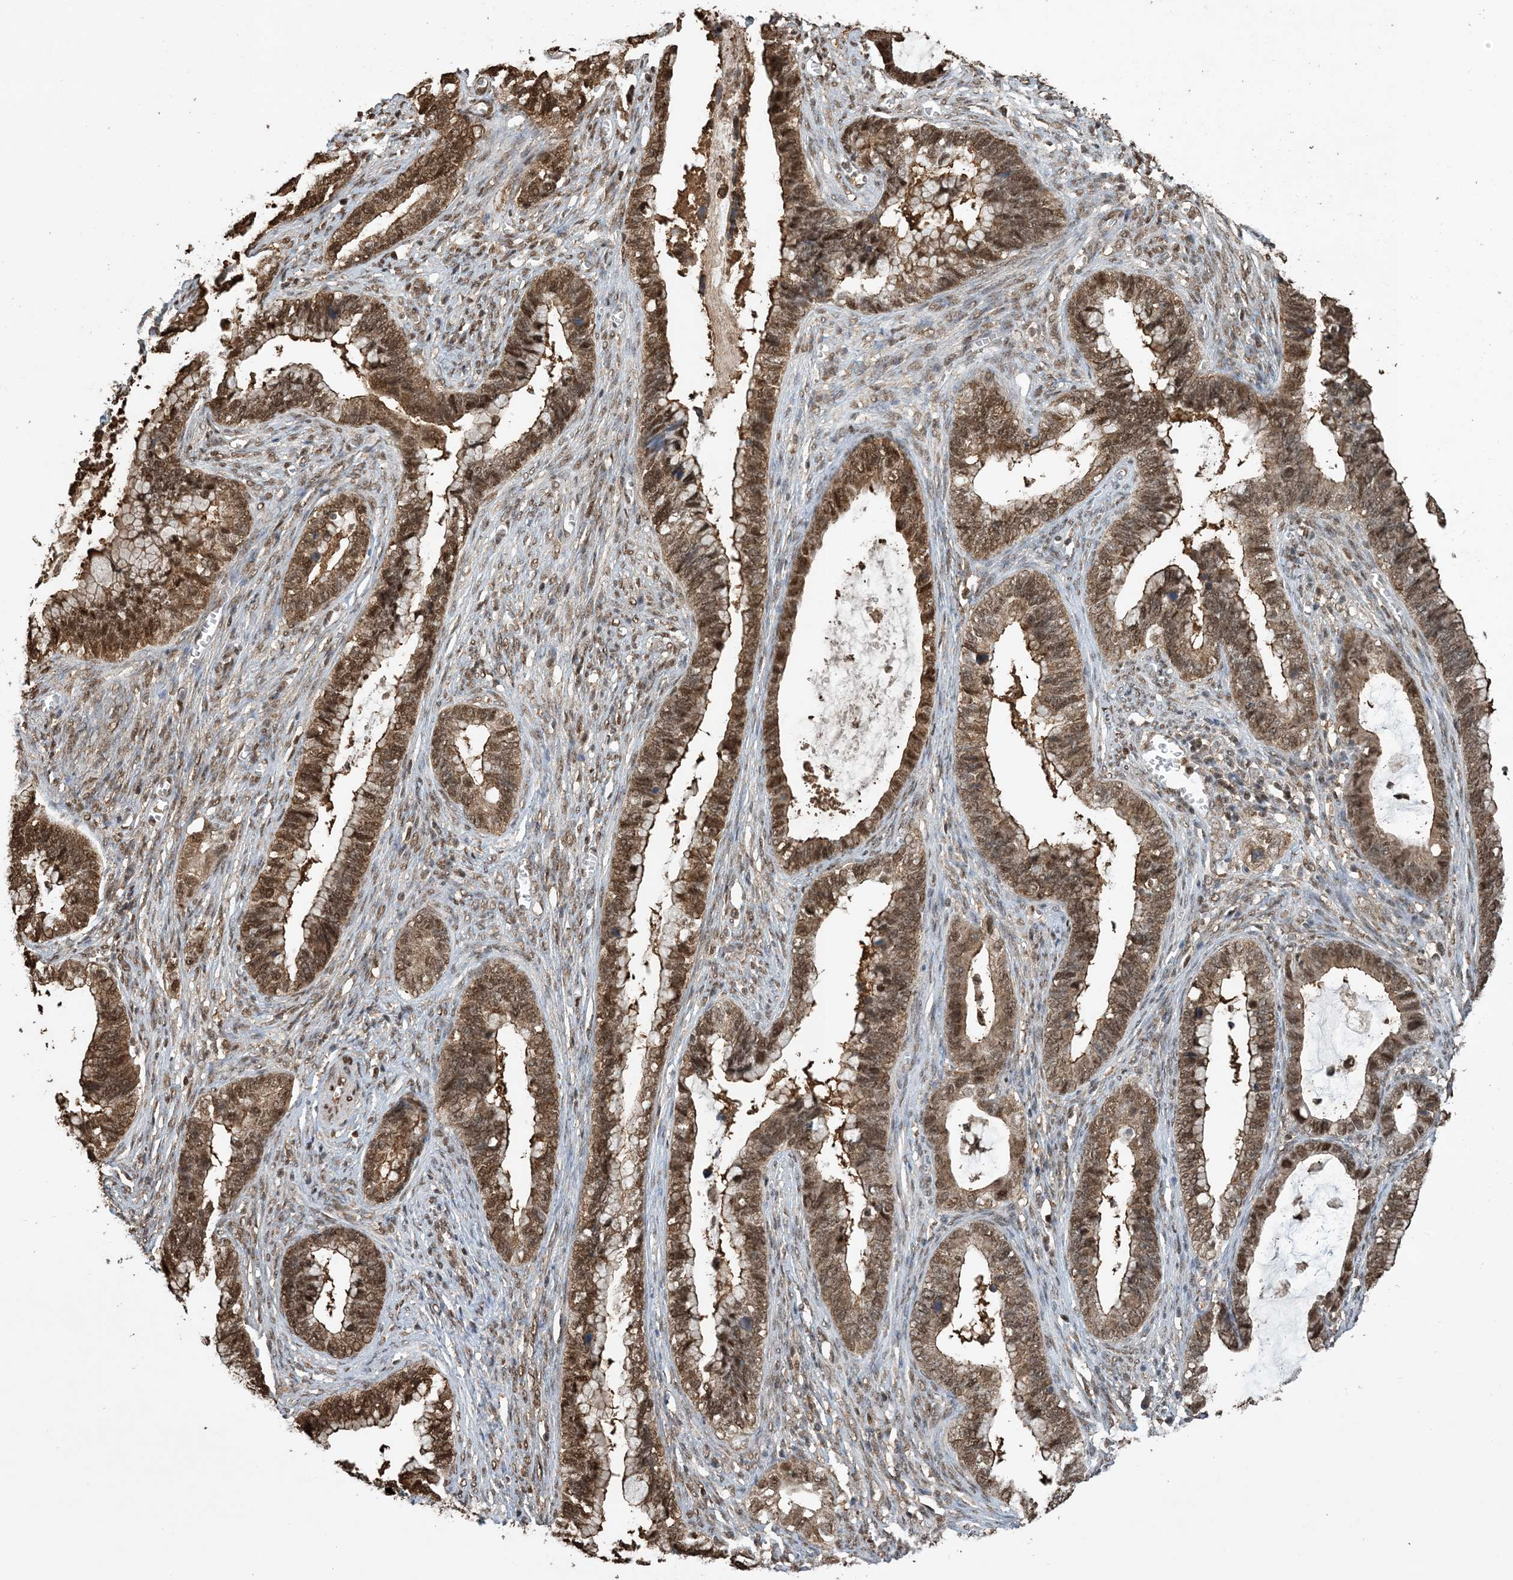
{"staining": {"intensity": "moderate", "quantity": ">75%", "location": "cytoplasmic/membranous,nuclear"}, "tissue": "cervical cancer", "cell_type": "Tumor cells", "image_type": "cancer", "snomed": [{"axis": "morphology", "description": "Adenocarcinoma, NOS"}, {"axis": "topography", "description": "Cervix"}], "caption": "DAB immunohistochemical staining of human cervical cancer demonstrates moderate cytoplasmic/membranous and nuclear protein staining in about >75% of tumor cells.", "gene": "HSPA1A", "patient": {"sex": "female", "age": 44}}